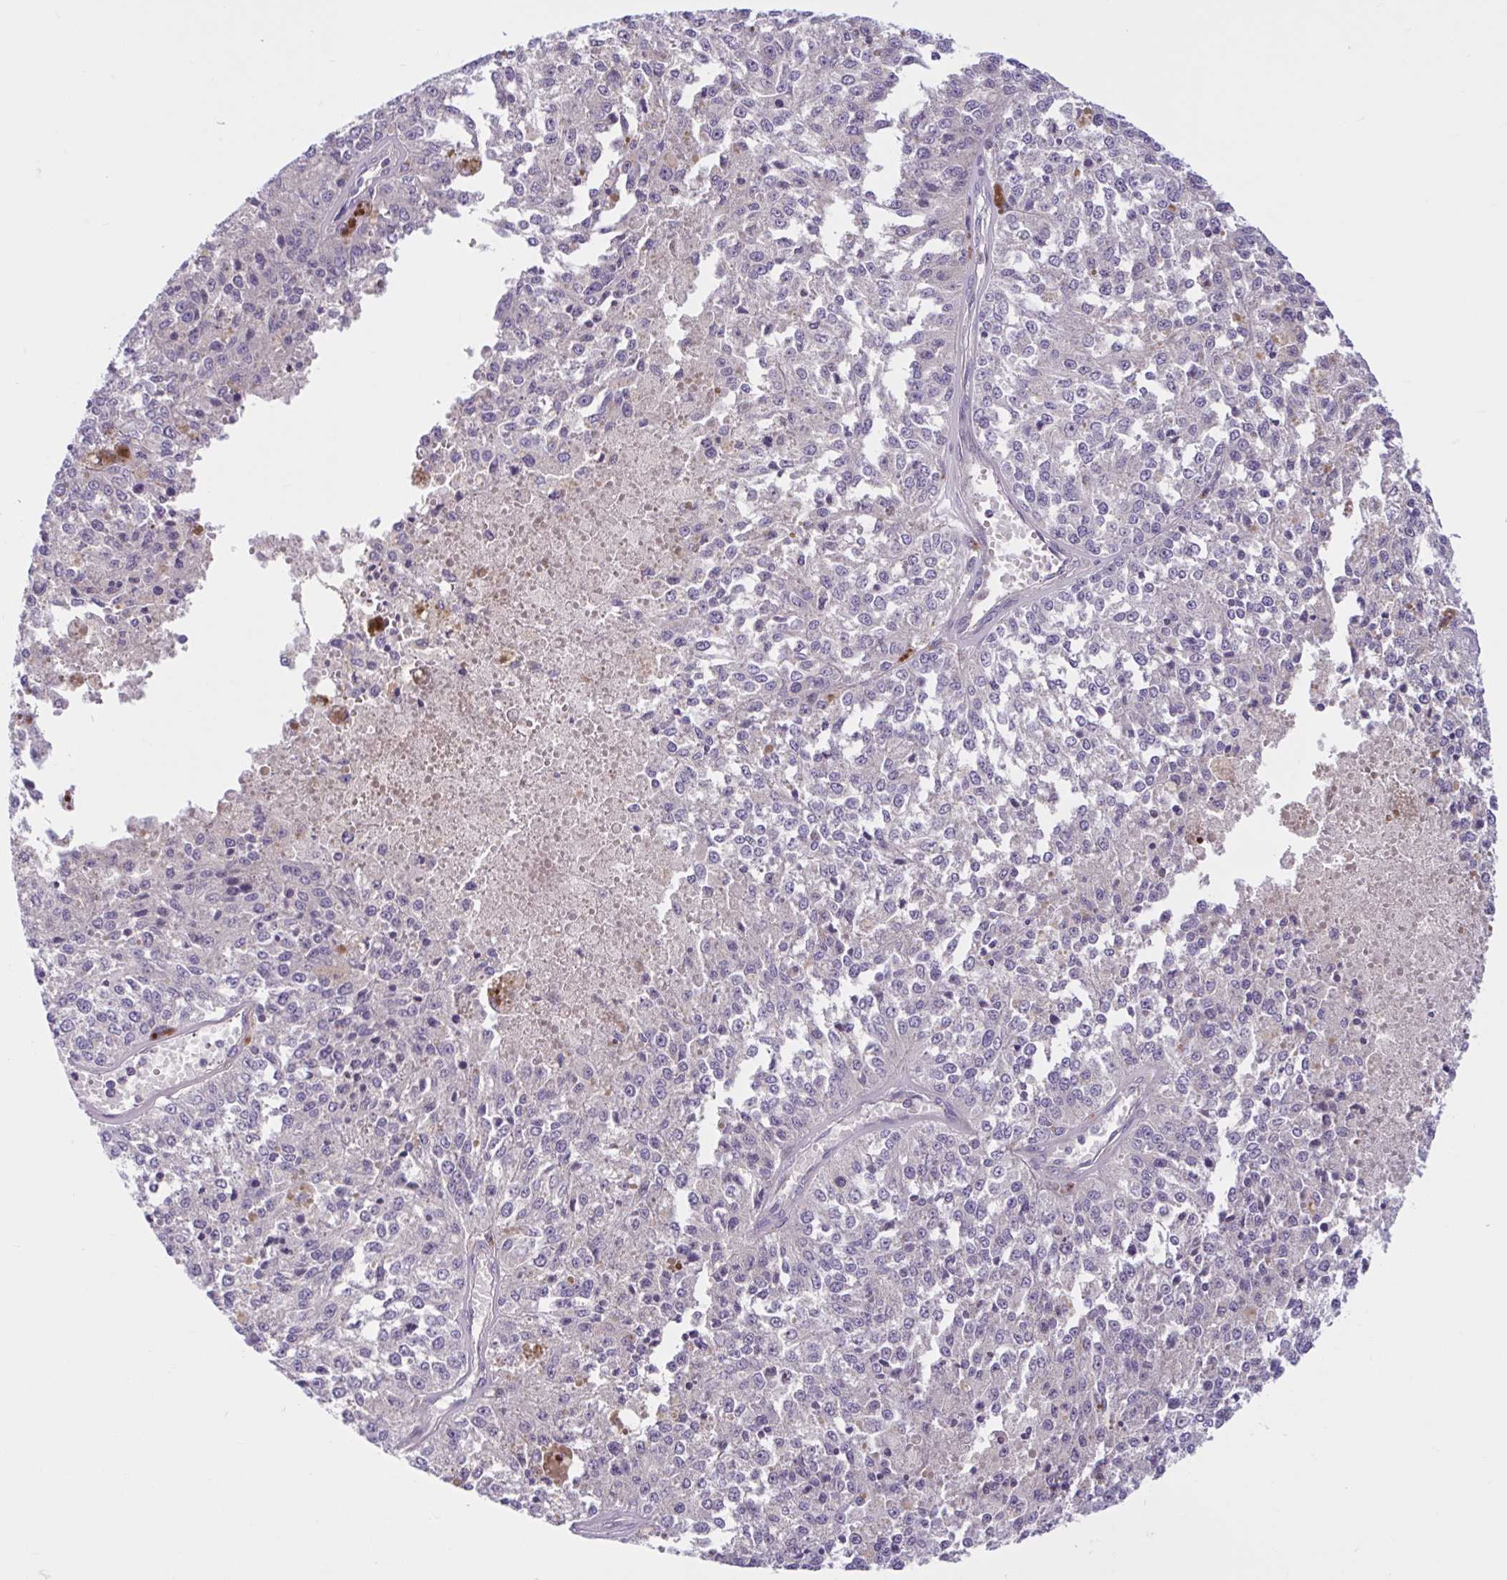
{"staining": {"intensity": "negative", "quantity": "none", "location": "none"}, "tissue": "melanoma", "cell_type": "Tumor cells", "image_type": "cancer", "snomed": [{"axis": "morphology", "description": "Malignant melanoma, Metastatic site"}, {"axis": "topography", "description": "Lymph node"}], "caption": "Micrograph shows no protein staining in tumor cells of malignant melanoma (metastatic site) tissue. (Stains: DAB (3,3'-diaminobenzidine) immunohistochemistry with hematoxylin counter stain, Microscopy: brightfield microscopy at high magnification).", "gene": "WNT9B", "patient": {"sex": "female", "age": 64}}